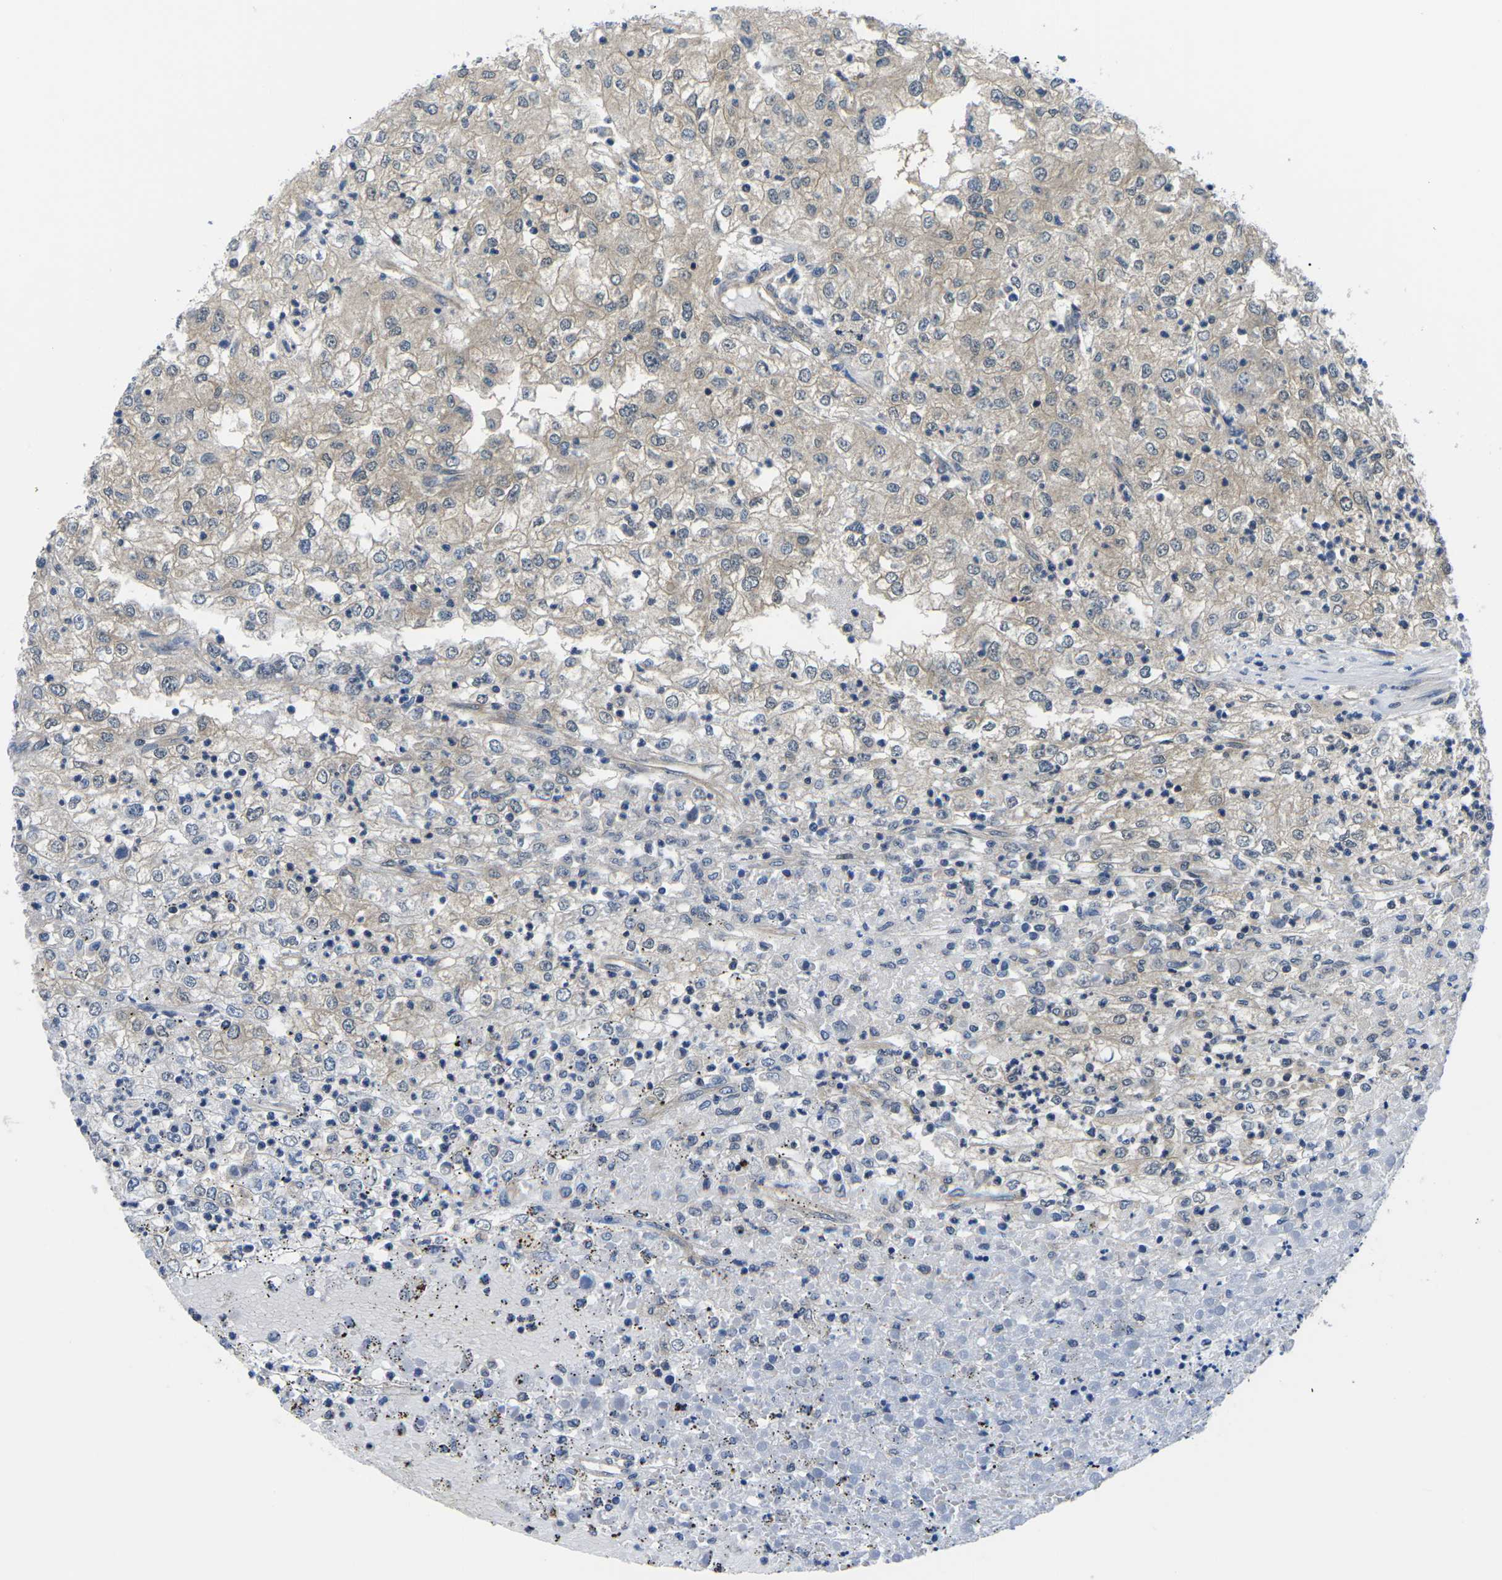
{"staining": {"intensity": "weak", "quantity": "<25%", "location": "cytoplasmic/membranous"}, "tissue": "renal cancer", "cell_type": "Tumor cells", "image_type": "cancer", "snomed": [{"axis": "morphology", "description": "Adenocarcinoma, NOS"}, {"axis": "topography", "description": "Kidney"}], "caption": "DAB immunohistochemical staining of adenocarcinoma (renal) shows no significant staining in tumor cells. (DAB (3,3'-diaminobenzidine) immunohistochemistry (IHC), high magnification).", "gene": "GSK3B", "patient": {"sex": "female", "age": 54}}